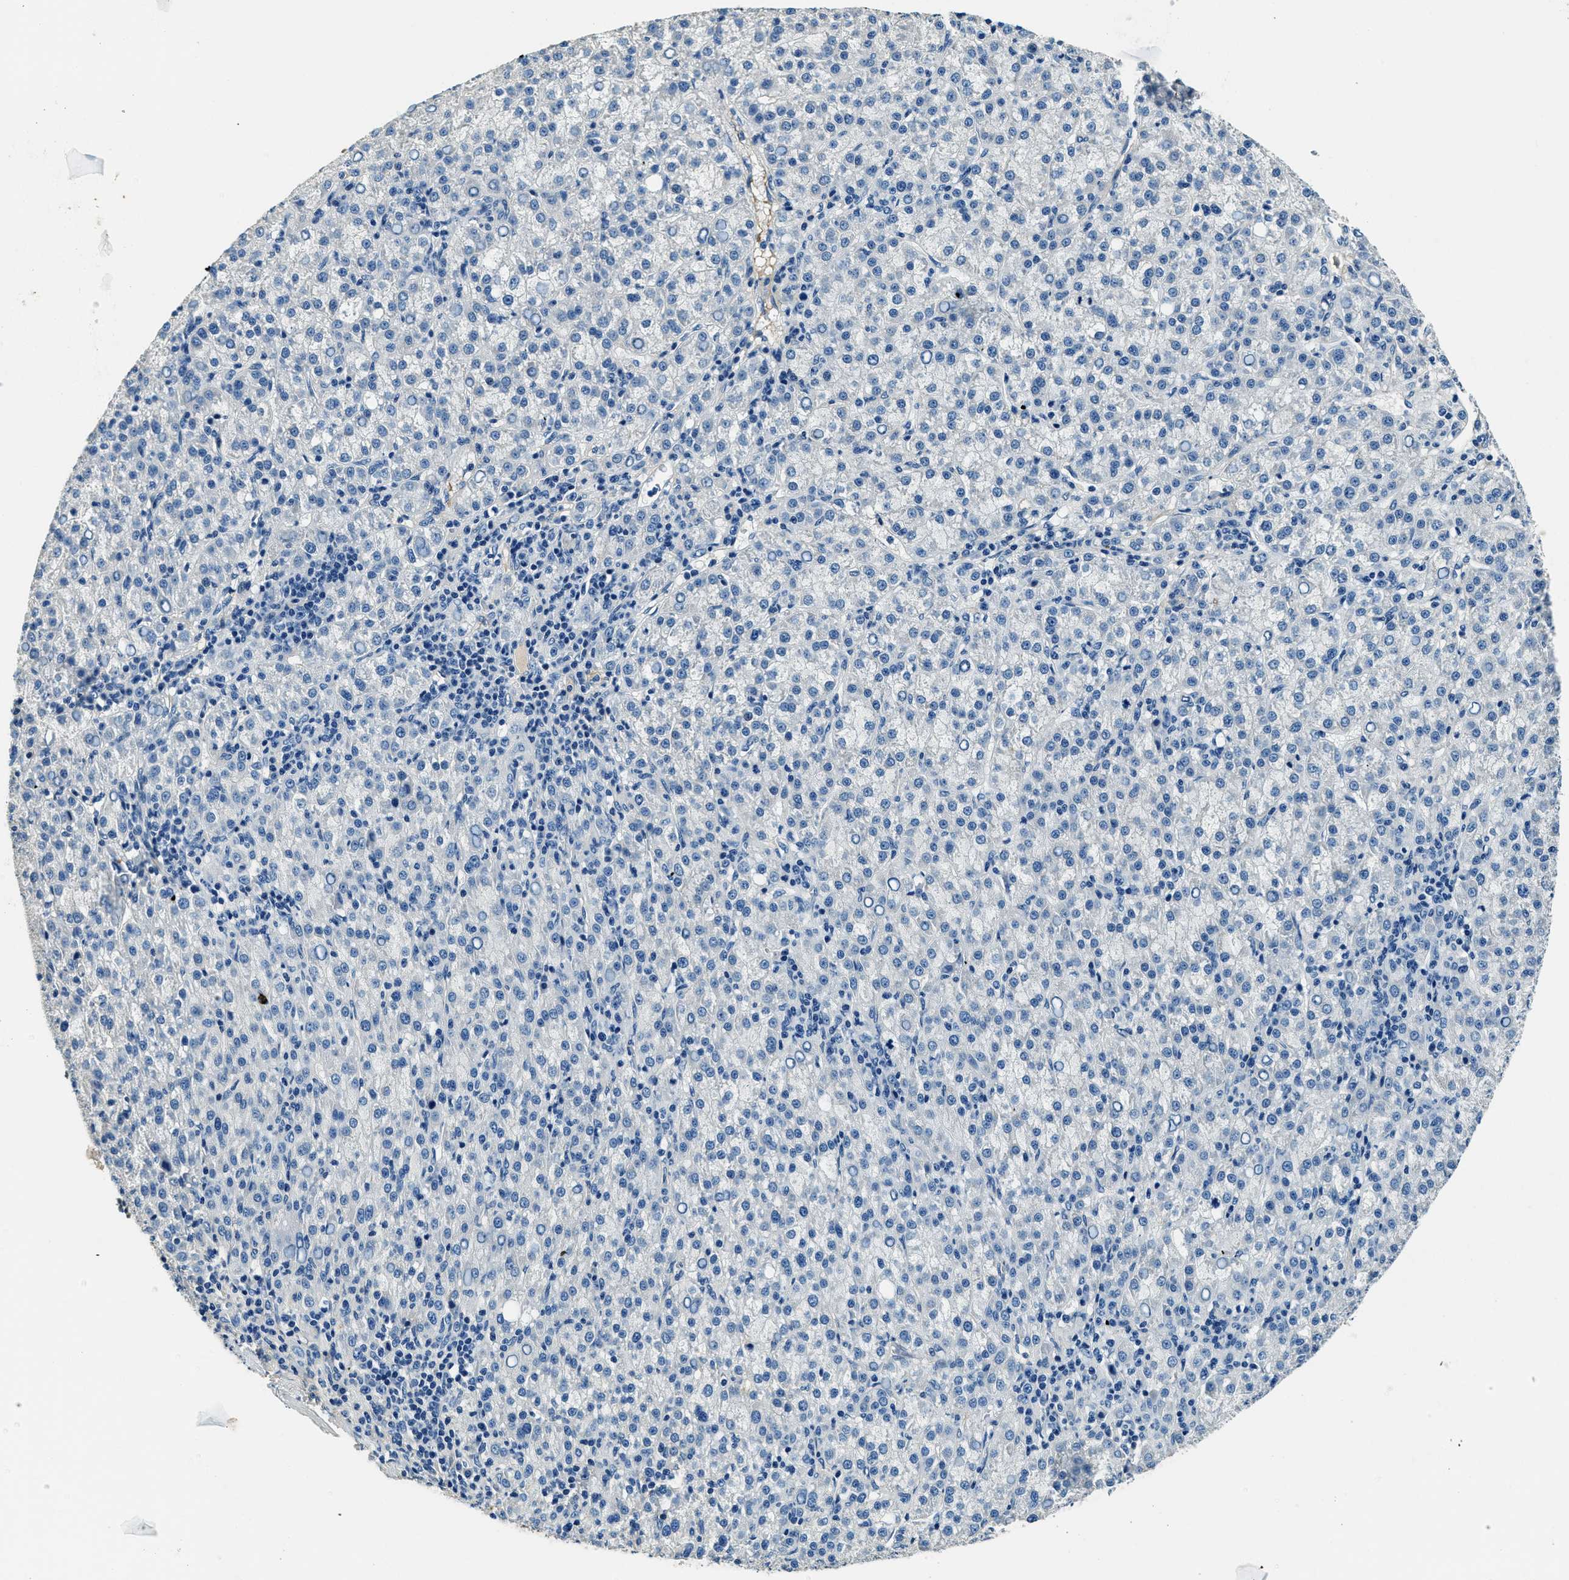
{"staining": {"intensity": "negative", "quantity": "none", "location": "none"}, "tissue": "liver cancer", "cell_type": "Tumor cells", "image_type": "cancer", "snomed": [{"axis": "morphology", "description": "Carcinoma, Hepatocellular, NOS"}, {"axis": "topography", "description": "Liver"}], "caption": "Hepatocellular carcinoma (liver) stained for a protein using immunohistochemistry (IHC) reveals no expression tumor cells.", "gene": "TMEM186", "patient": {"sex": "female", "age": 58}}